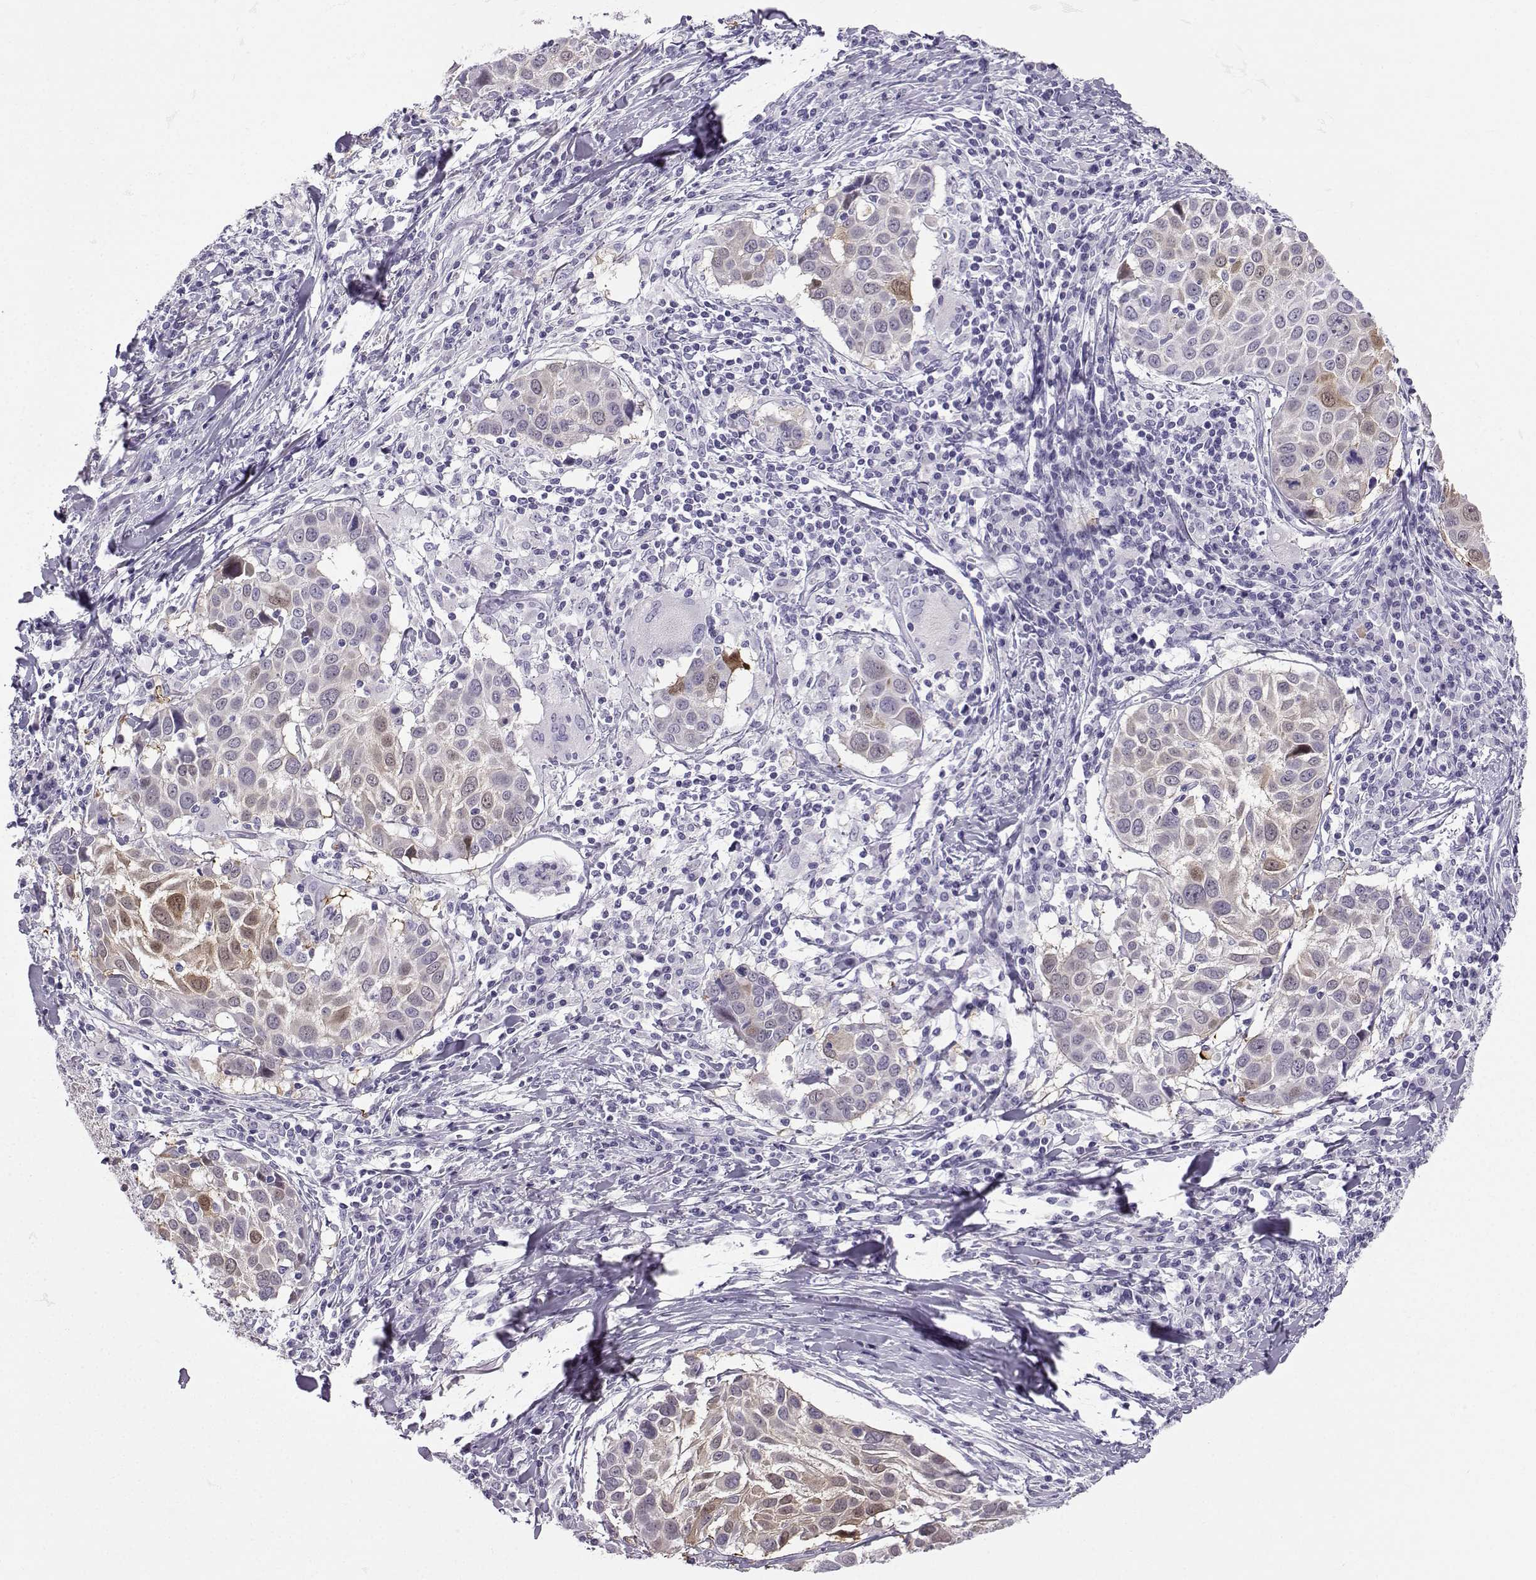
{"staining": {"intensity": "moderate", "quantity": "<25%", "location": "cytoplasmic/membranous"}, "tissue": "lung cancer", "cell_type": "Tumor cells", "image_type": "cancer", "snomed": [{"axis": "morphology", "description": "Squamous cell carcinoma, NOS"}, {"axis": "topography", "description": "Lung"}], "caption": "Lung cancer (squamous cell carcinoma) stained for a protein (brown) demonstrates moderate cytoplasmic/membranous positive positivity in approximately <25% of tumor cells.", "gene": "ZBTB8B", "patient": {"sex": "male", "age": 57}}